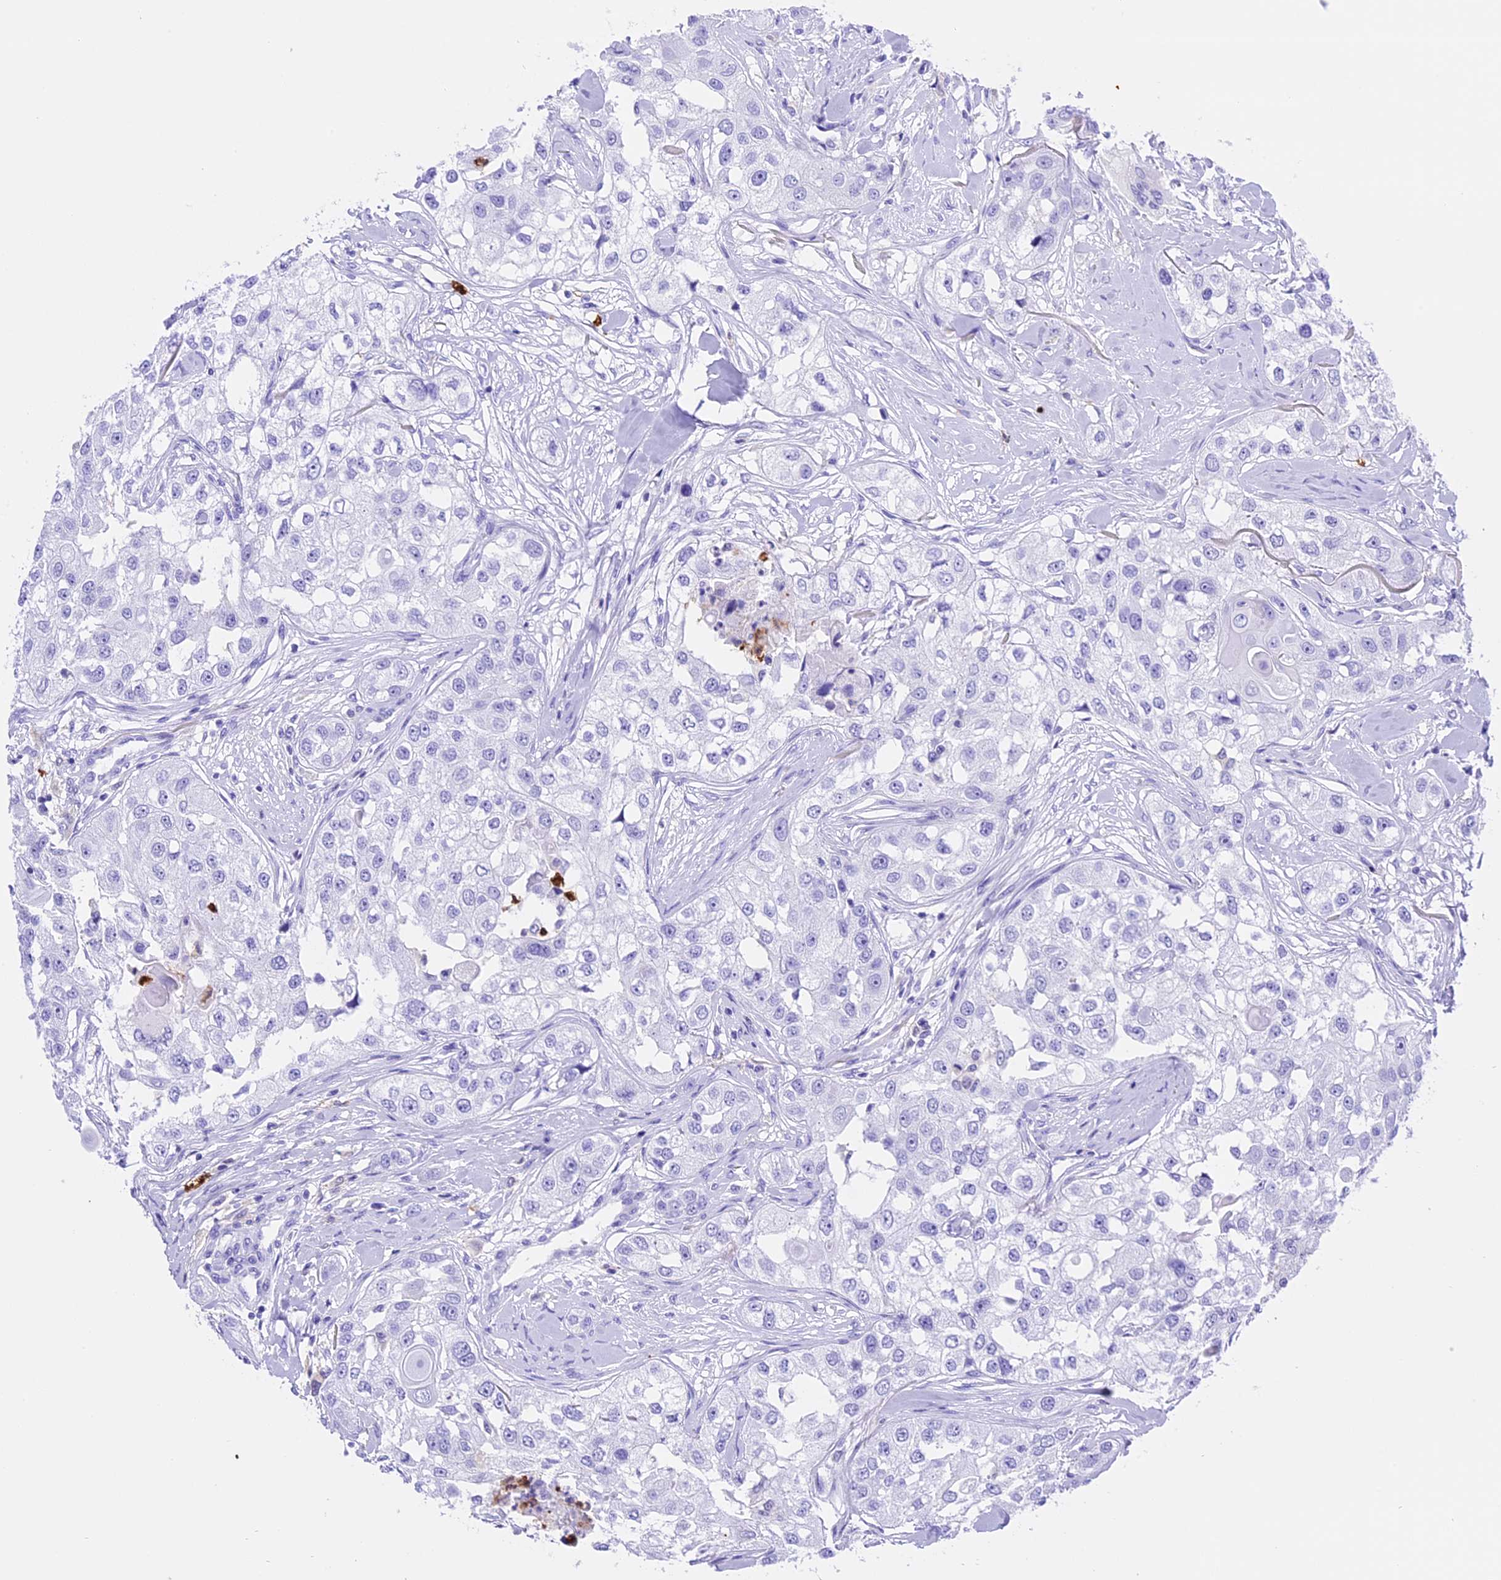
{"staining": {"intensity": "negative", "quantity": "none", "location": "none"}, "tissue": "head and neck cancer", "cell_type": "Tumor cells", "image_type": "cancer", "snomed": [{"axis": "morphology", "description": "Normal tissue, NOS"}, {"axis": "morphology", "description": "Squamous cell carcinoma, NOS"}, {"axis": "topography", "description": "Skeletal muscle"}, {"axis": "topography", "description": "Head-Neck"}], "caption": "This is an immunohistochemistry (IHC) photomicrograph of head and neck cancer. There is no expression in tumor cells.", "gene": "CLC", "patient": {"sex": "male", "age": 51}}